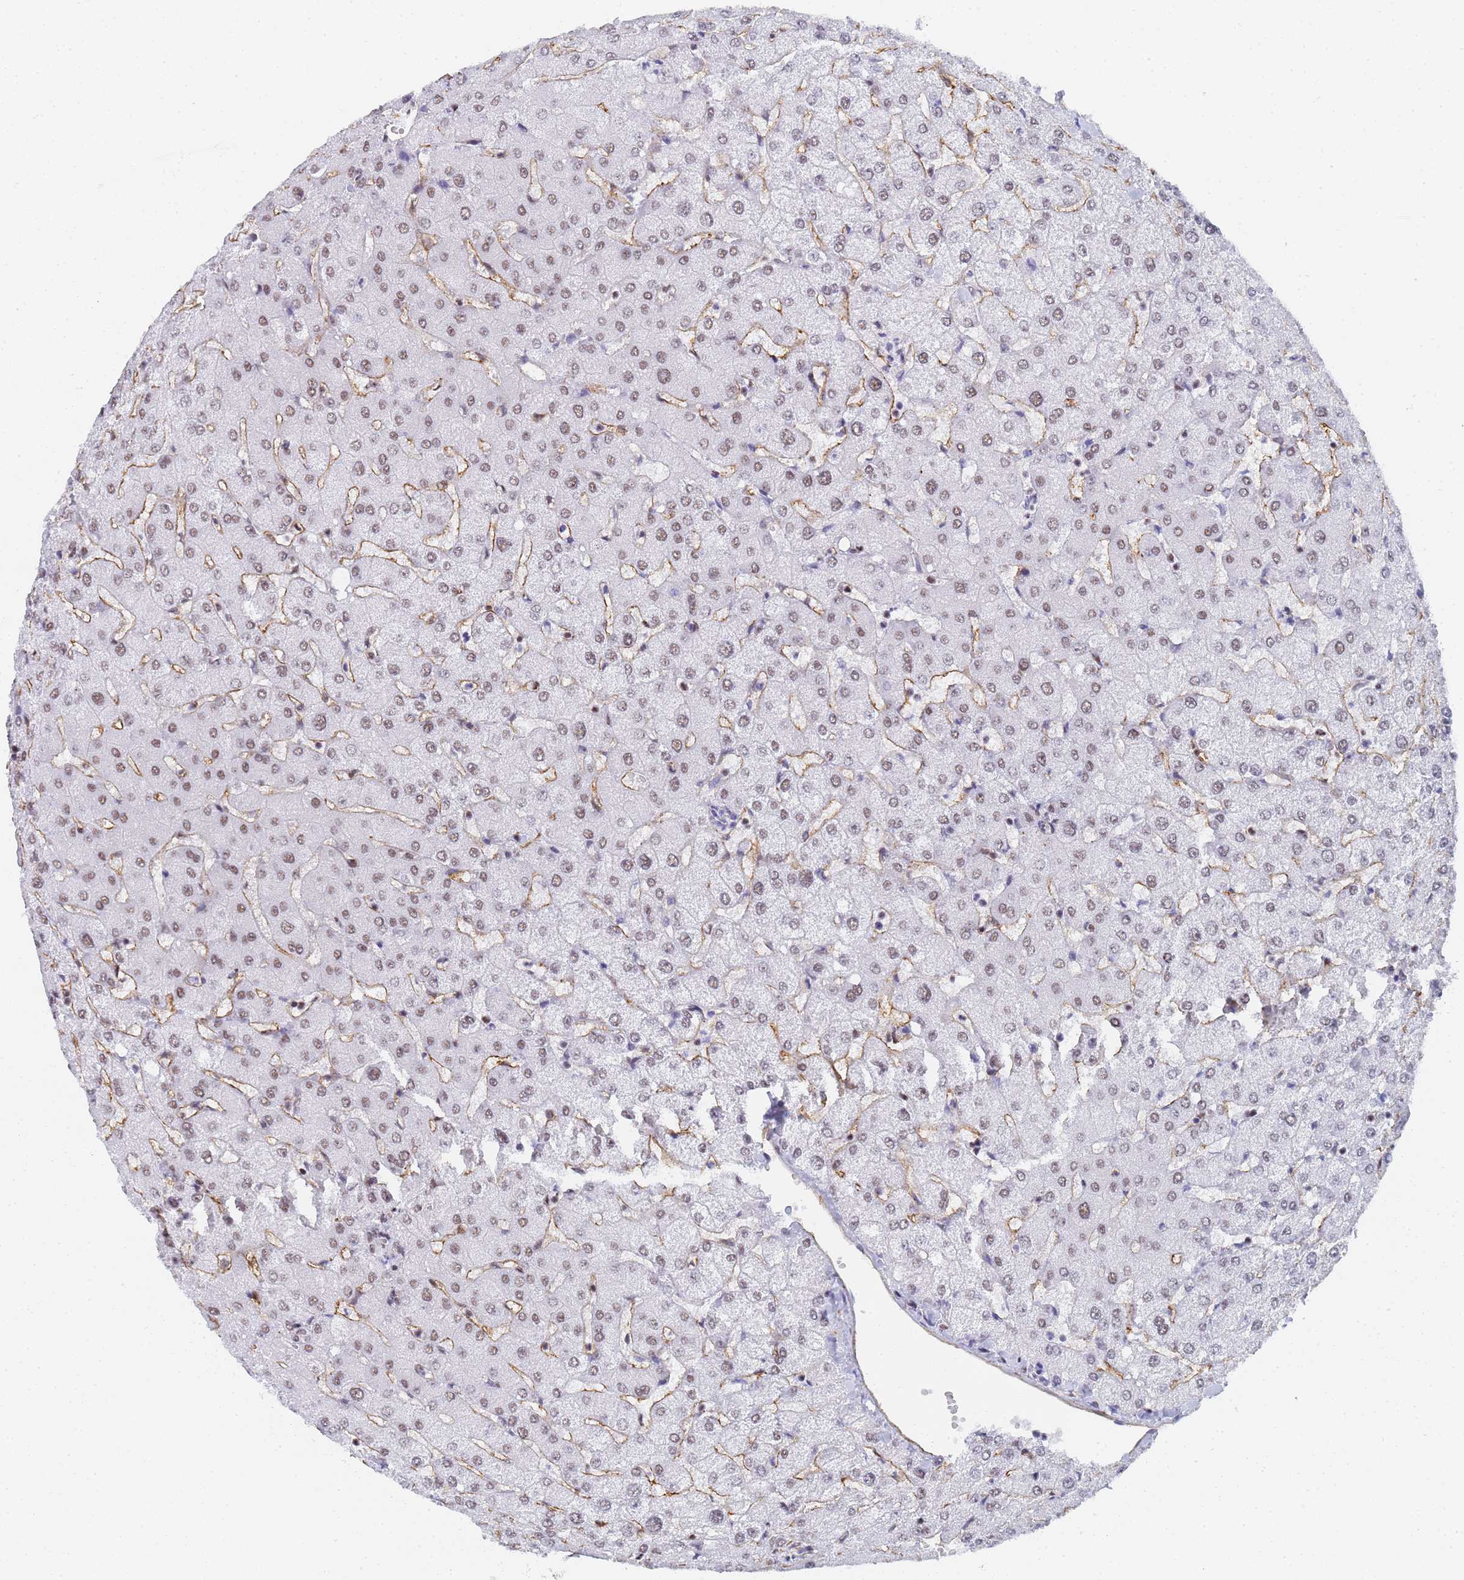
{"staining": {"intensity": "negative", "quantity": "none", "location": "none"}, "tissue": "liver", "cell_type": "Cholangiocytes", "image_type": "normal", "snomed": [{"axis": "morphology", "description": "Normal tissue, NOS"}, {"axis": "topography", "description": "Liver"}], "caption": "Immunohistochemical staining of unremarkable human liver exhibits no significant expression in cholangiocytes. (Brightfield microscopy of DAB (3,3'-diaminobenzidine) IHC at high magnification).", "gene": "PRRT4", "patient": {"sex": "female", "age": 54}}